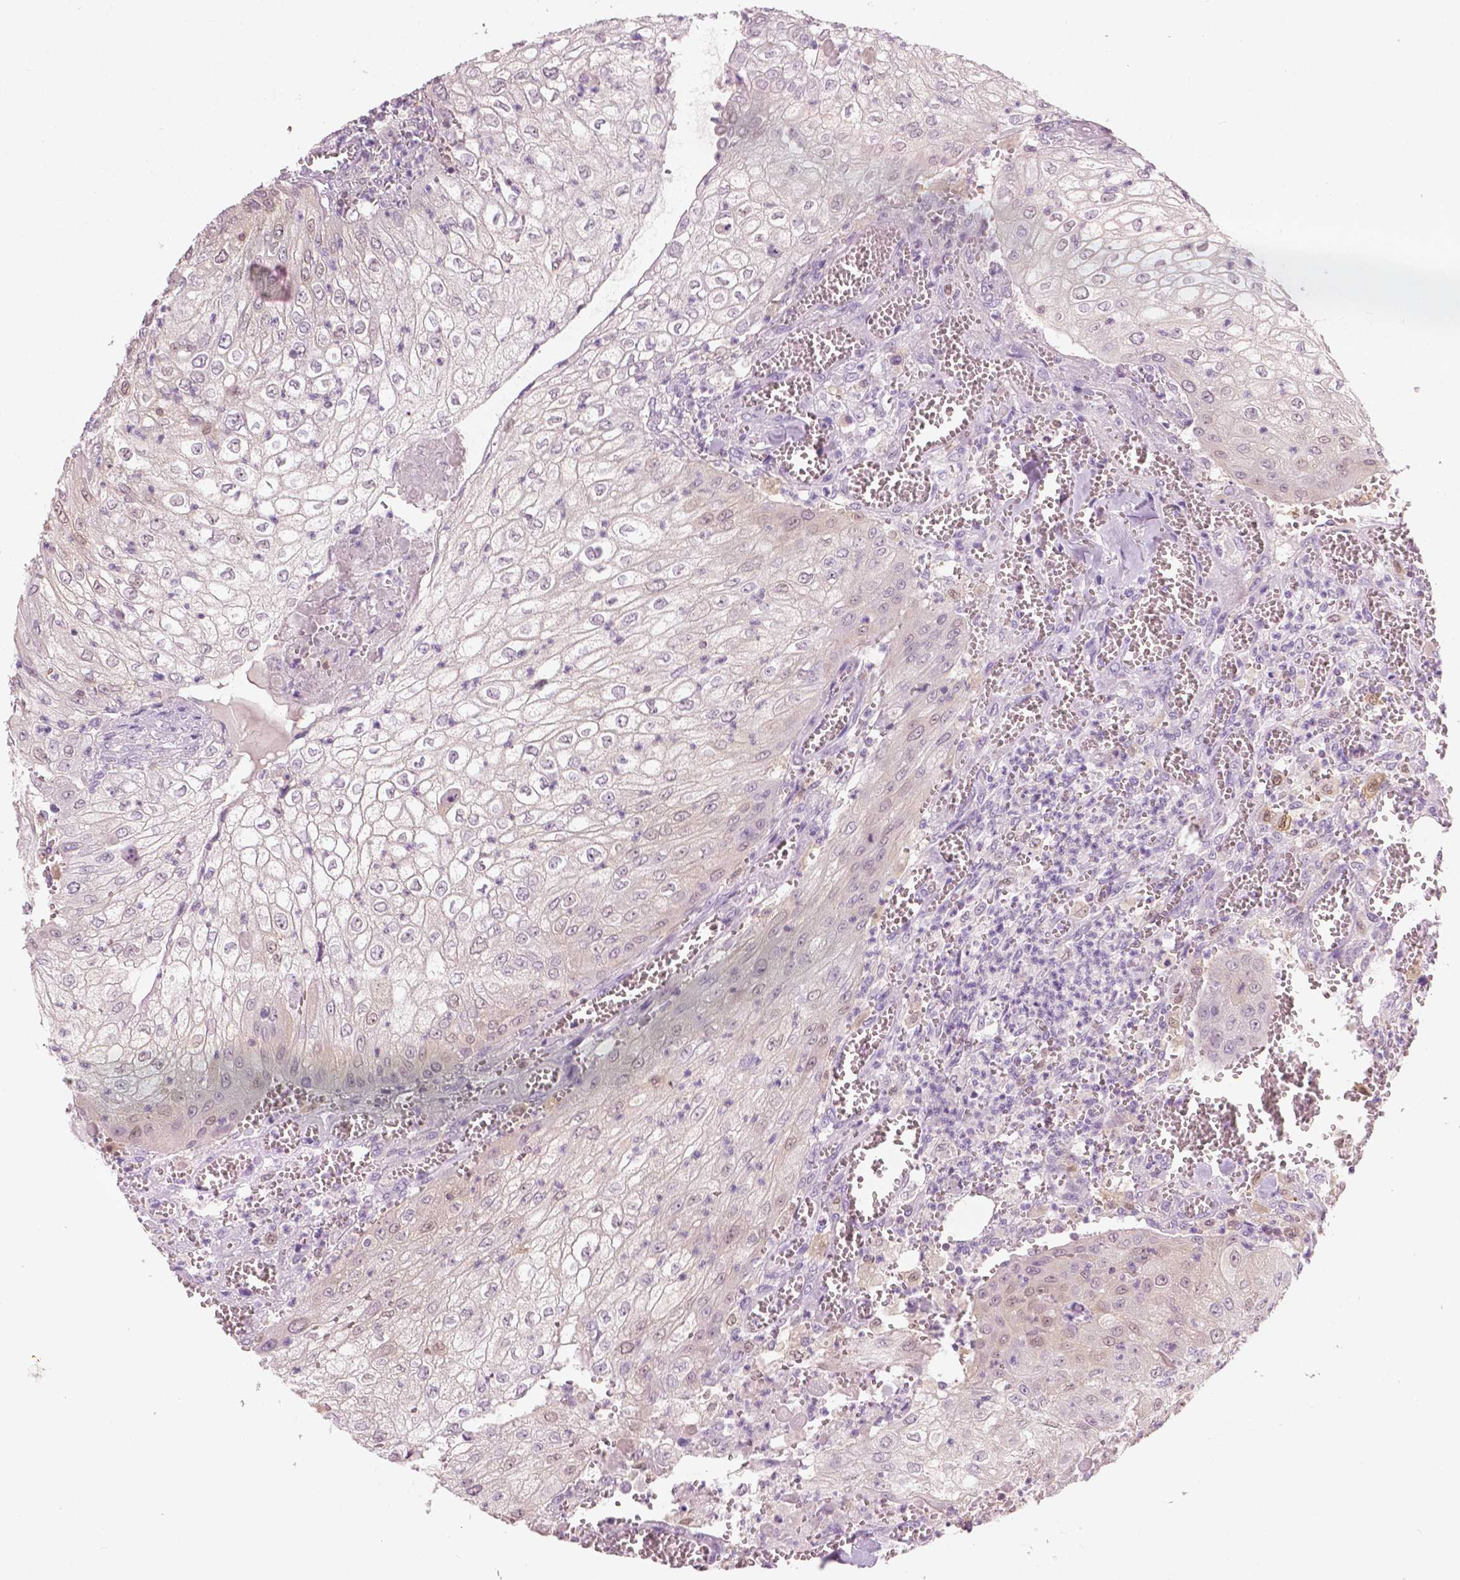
{"staining": {"intensity": "negative", "quantity": "none", "location": "none"}, "tissue": "urothelial cancer", "cell_type": "Tumor cells", "image_type": "cancer", "snomed": [{"axis": "morphology", "description": "Urothelial carcinoma, High grade"}, {"axis": "topography", "description": "Urinary bladder"}], "caption": "A photomicrograph of urothelial cancer stained for a protein exhibits no brown staining in tumor cells. (DAB (3,3'-diaminobenzidine) immunohistochemistry (IHC) visualized using brightfield microscopy, high magnification).", "gene": "GALM", "patient": {"sex": "male", "age": 62}}